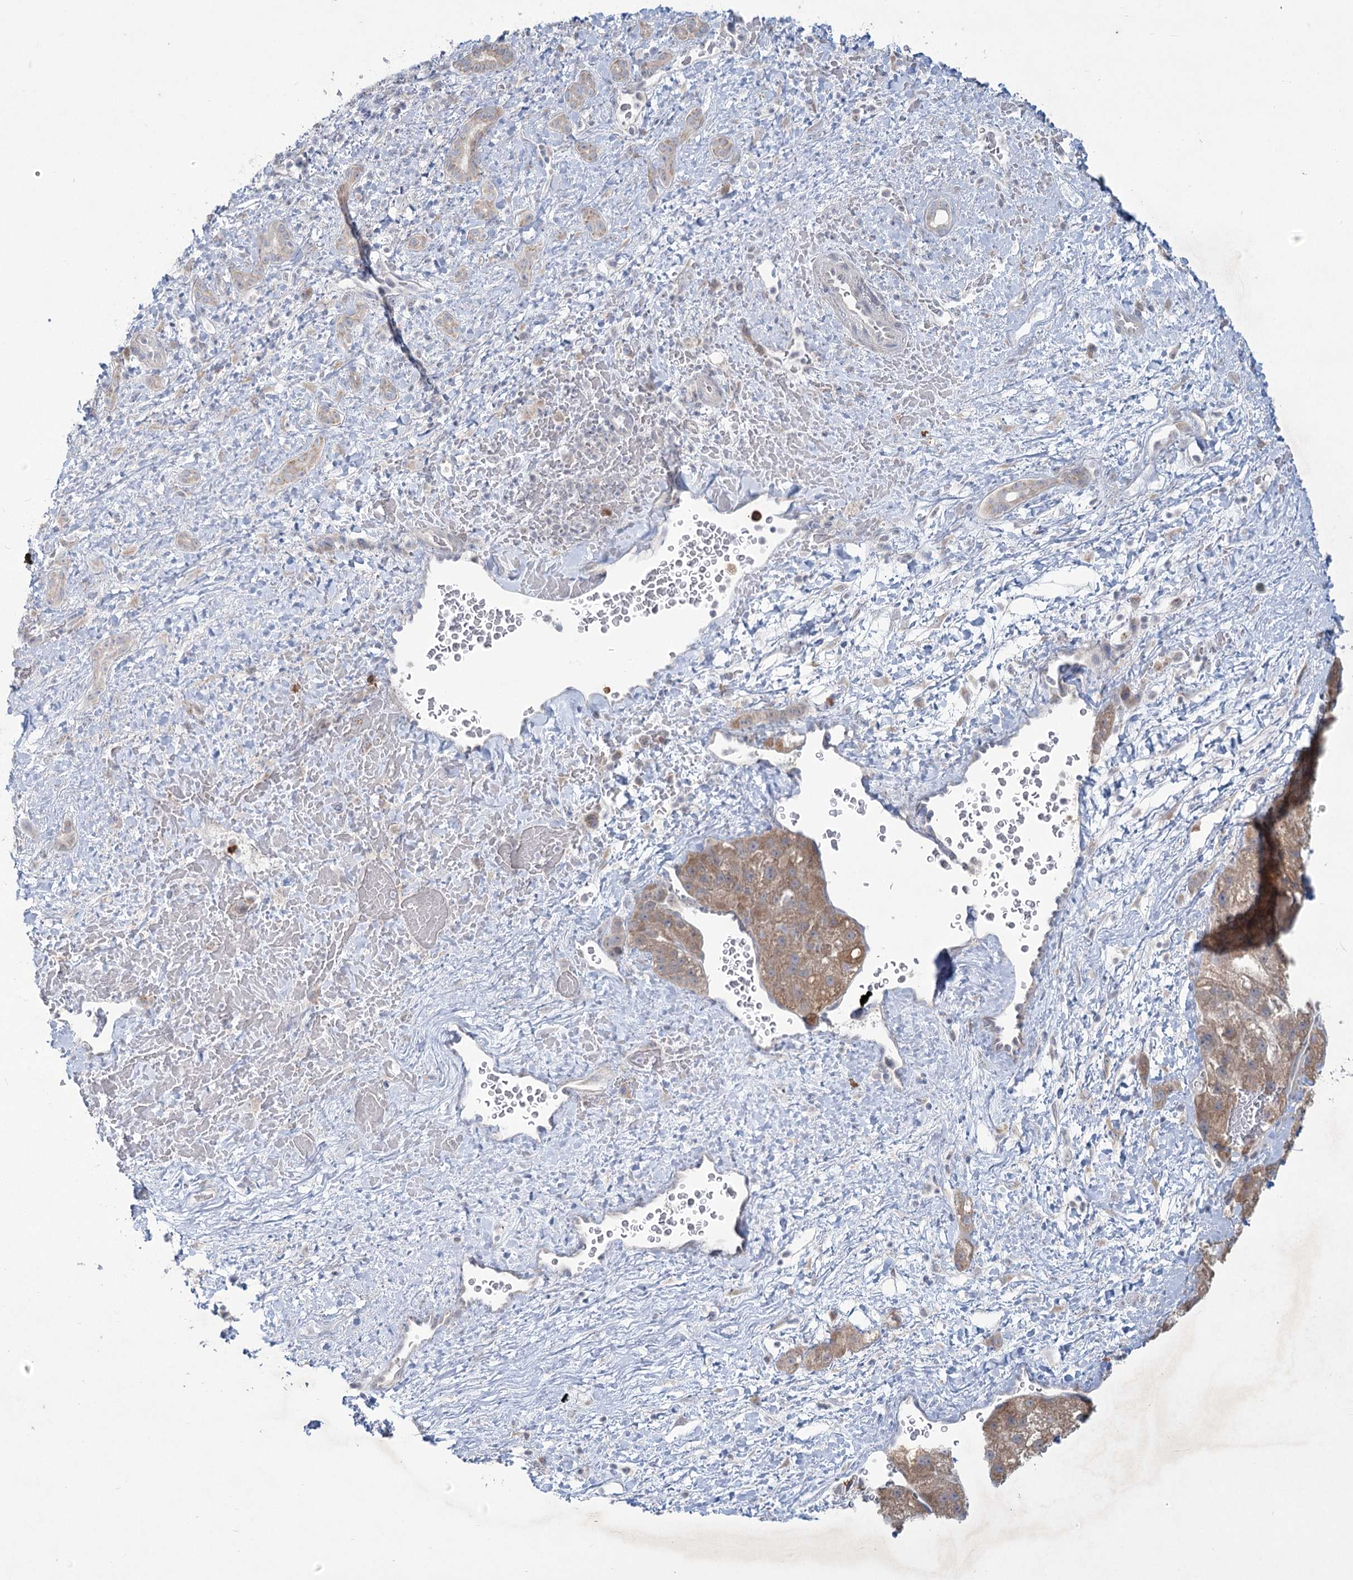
{"staining": {"intensity": "weak", "quantity": ">75%", "location": "cytoplasmic/membranous"}, "tissue": "liver cancer", "cell_type": "Tumor cells", "image_type": "cancer", "snomed": [{"axis": "morphology", "description": "Normal tissue, NOS"}, {"axis": "morphology", "description": "Carcinoma, Hepatocellular, NOS"}, {"axis": "topography", "description": "Liver"}], "caption": "DAB (3,3'-diaminobenzidine) immunohistochemical staining of liver hepatocellular carcinoma shows weak cytoplasmic/membranous protein expression in about >75% of tumor cells.", "gene": "PLA2G12A", "patient": {"sex": "male", "age": 57}}